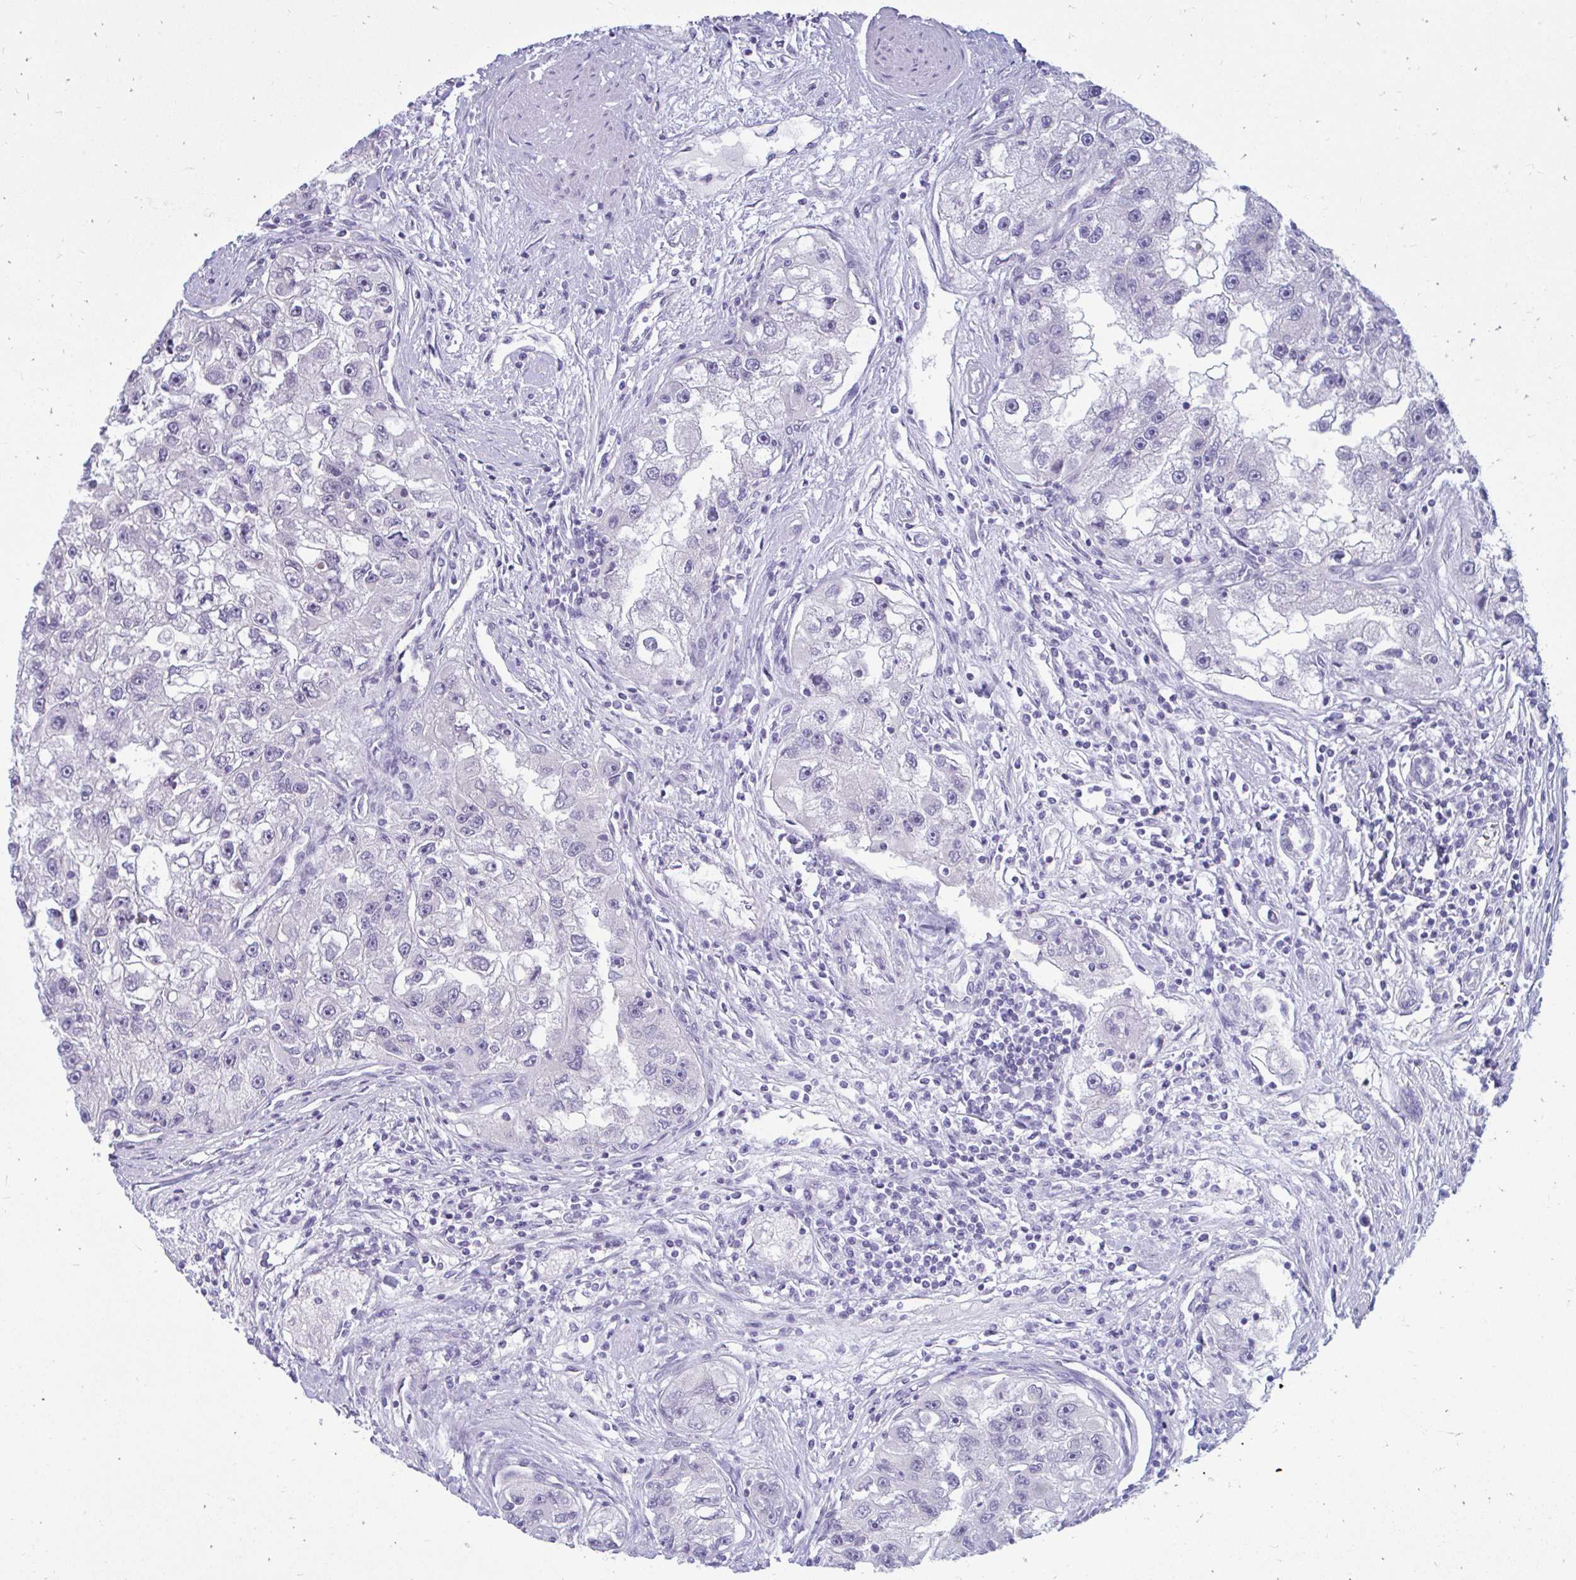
{"staining": {"intensity": "negative", "quantity": "none", "location": "none"}, "tissue": "renal cancer", "cell_type": "Tumor cells", "image_type": "cancer", "snomed": [{"axis": "morphology", "description": "Adenocarcinoma, NOS"}, {"axis": "topography", "description": "Kidney"}], "caption": "Renal cancer was stained to show a protein in brown. There is no significant staining in tumor cells. (Immunohistochemistry, brightfield microscopy, high magnification).", "gene": "CSE1L", "patient": {"sex": "male", "age": 63}}